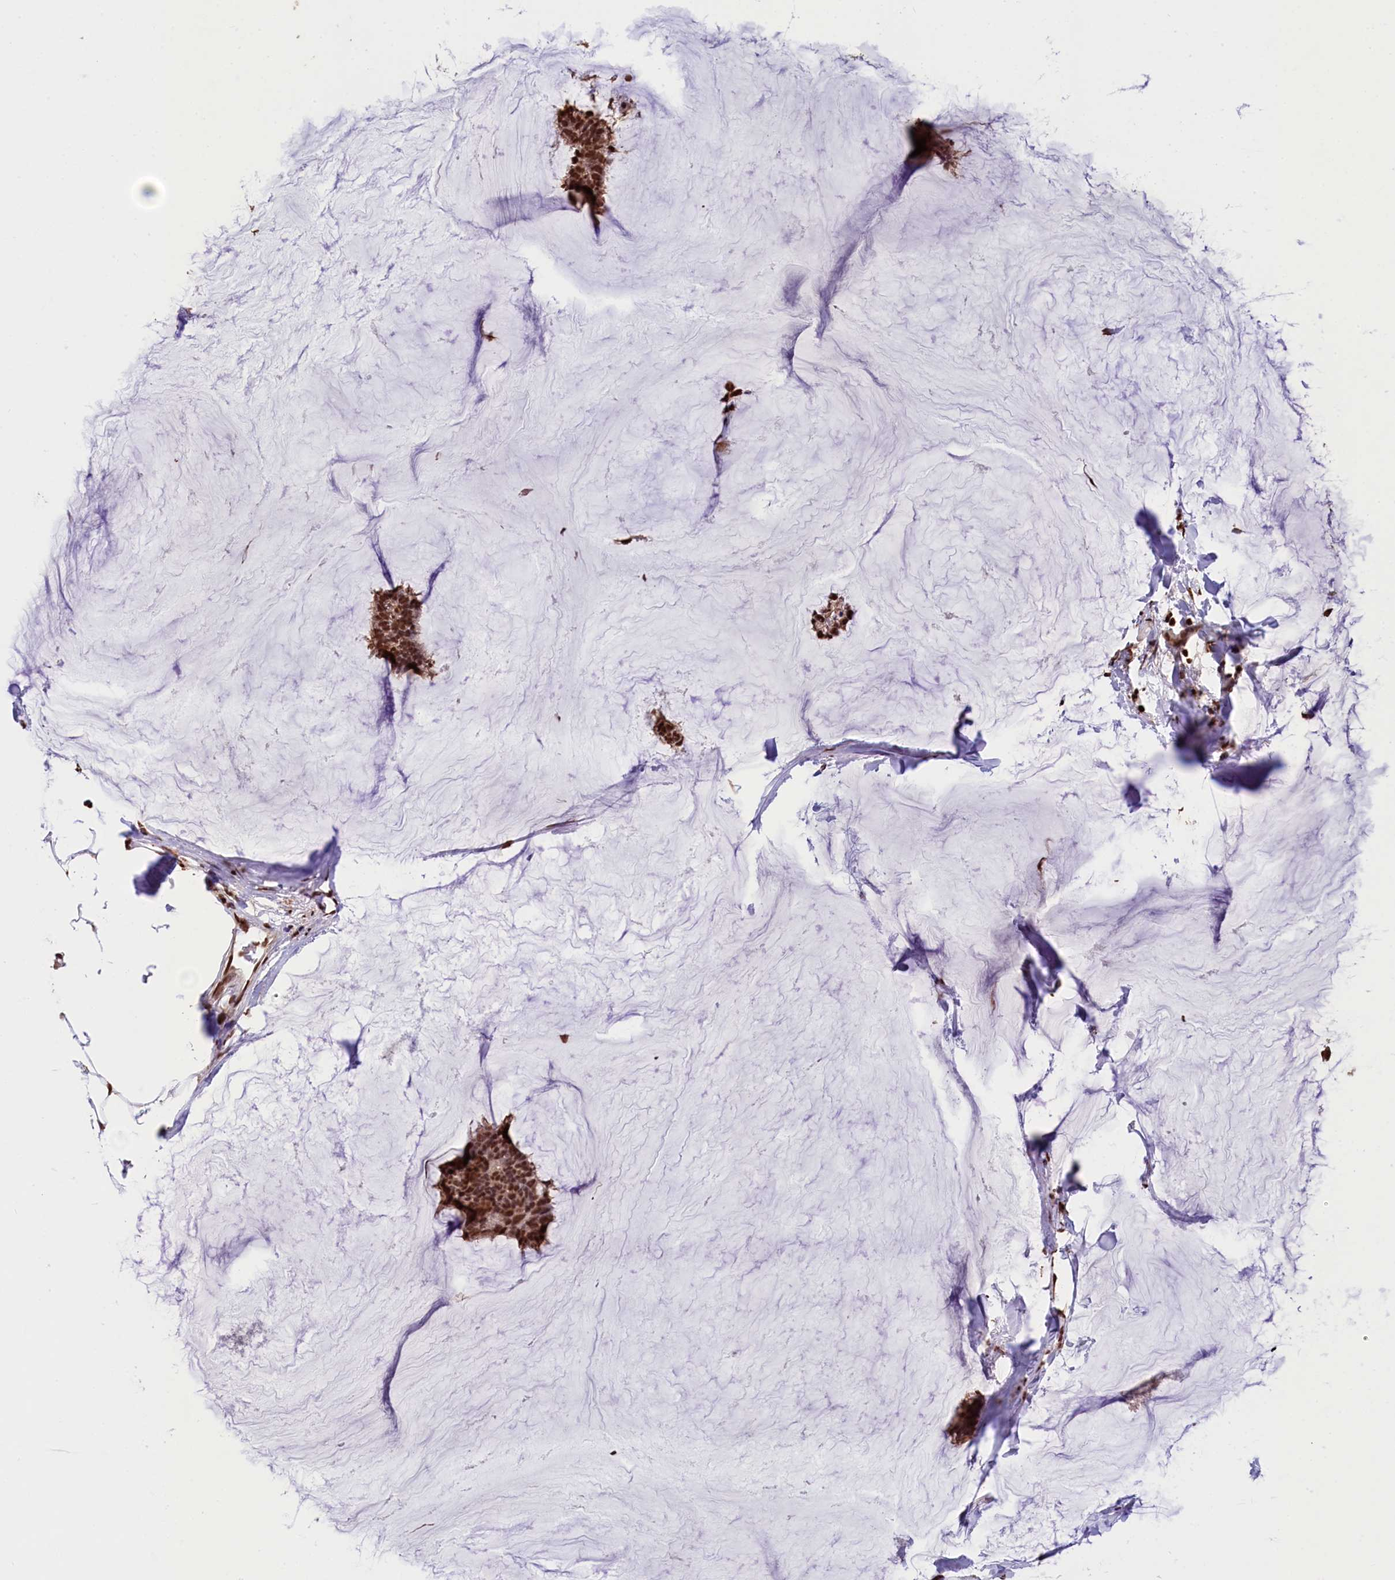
{"staining": {"intensity": "strong", "quantity": ">75%", "location": "nuclear"}, "tissue": "breast cancer", "cell_type": "Tumor cells", "image_type": "cancer", "snomed": [{"axis": "morphology", "description": "Duct carcinoma"}, {"axis": "topography", "description": "Breast"}], "caption": "There is high levels of strong nuclear positivity in tumor cells of breast infiltrating ductal carcinoma, as demonstrated by immunohistochemical staining (brown color).", "gene": "SNRPD2", "patient": {"sex": "female", "age": 93}}